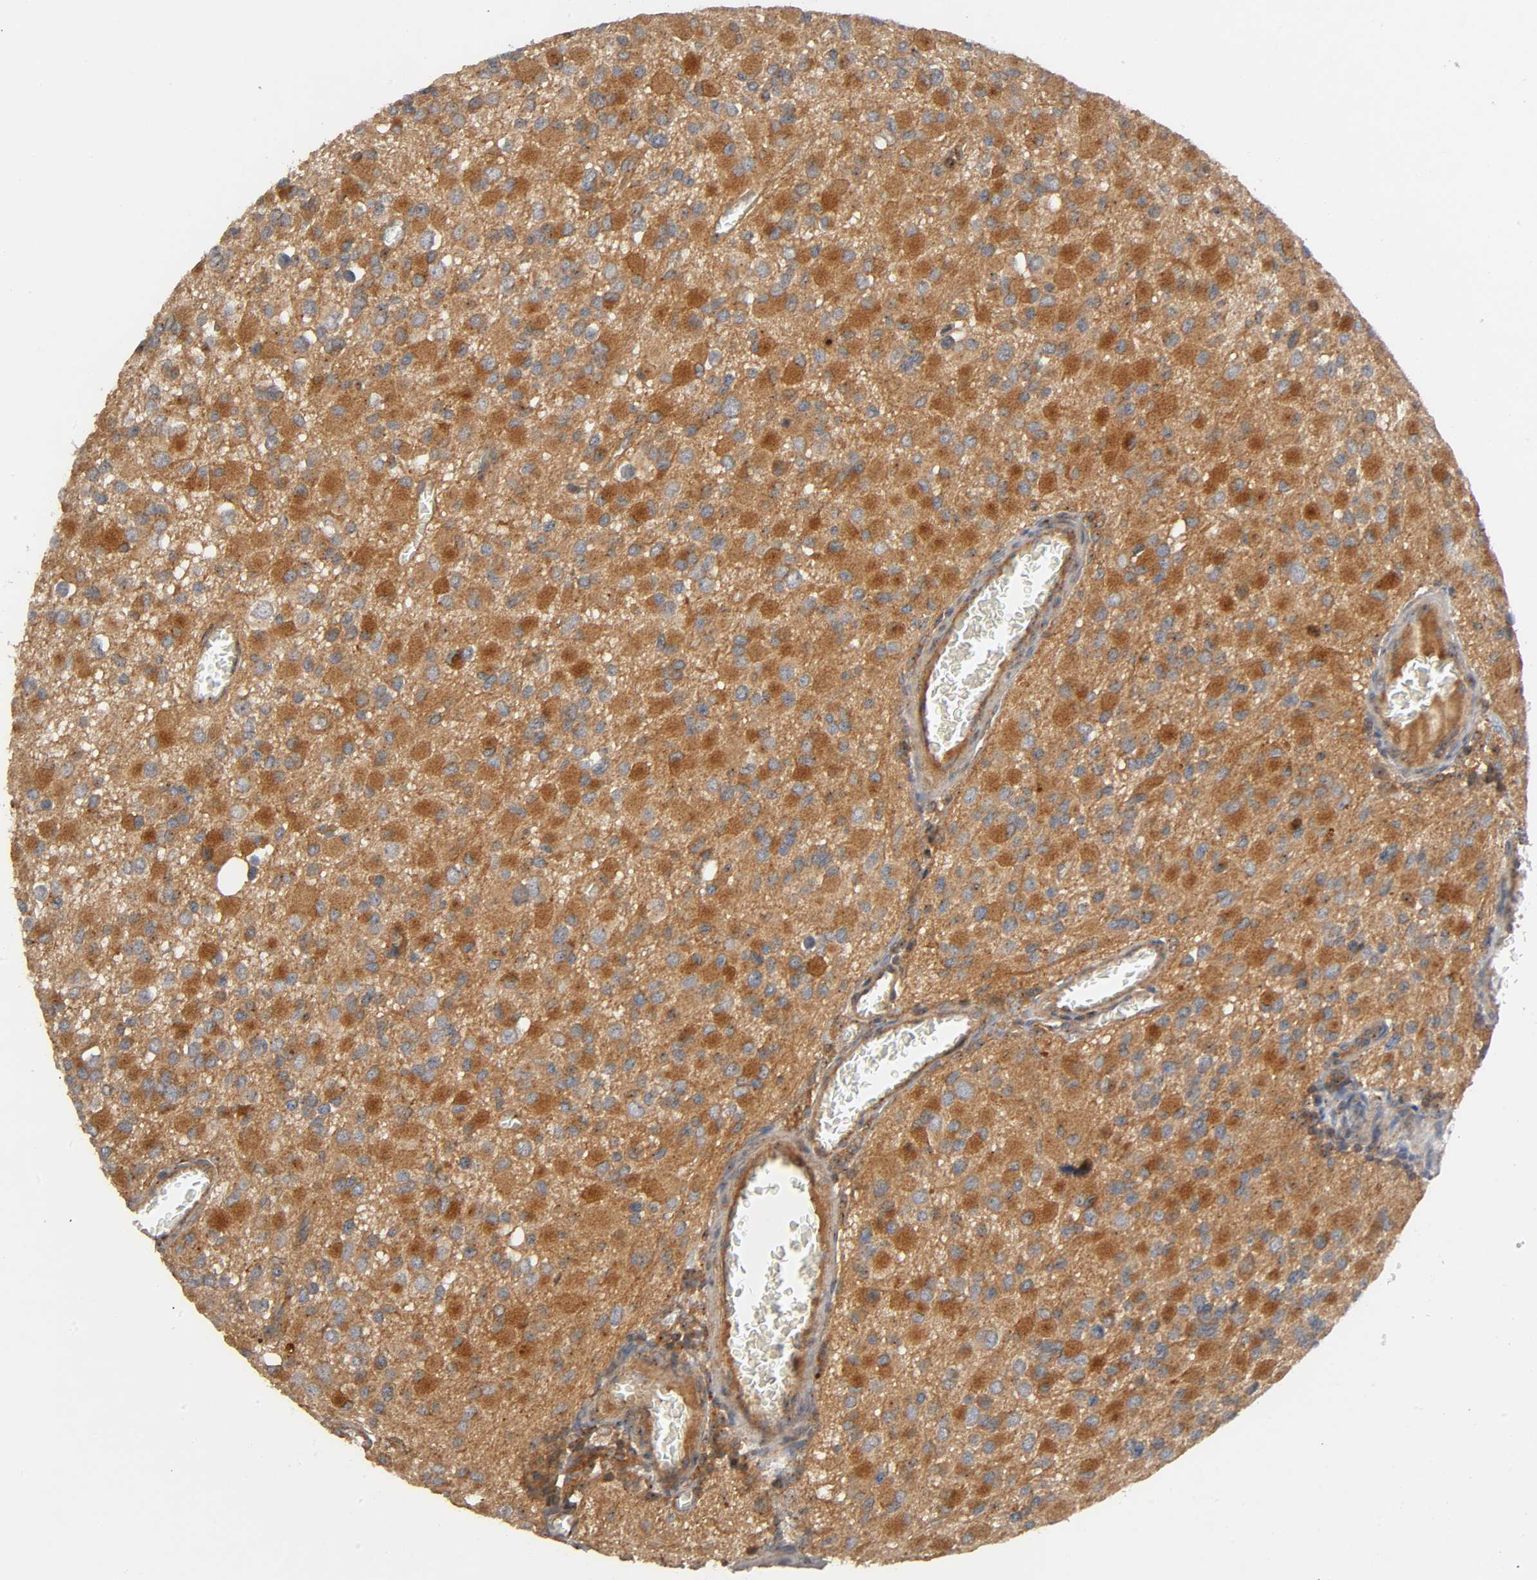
{"staining": {"intensity": "moderate", "quantity": ">75%", "location": "cytoplasmic/membranous"}, "tissue": "glioma", "cell_type": "Tumor cells", "image_type": "cancer", "snomed": [{"axis": "morphology", "description": "Glioma, malignant, Low grade"}, {"axis": "topography", "description": "Brain"}], "caption": "High-magnification brightfield microscopy of low-grade glioma (malignant) stained with DAB (brown) and counterstained with hematoxylin (blue). tumor cells exhibit moderate cytoplasmic/membranous positivity is present in about>75% of cells. The protein of interest is shown in brown color, while the nuclei are stained blue.", "gene": "IKBKB", "patient": {"sex": "male", "age": 42}}